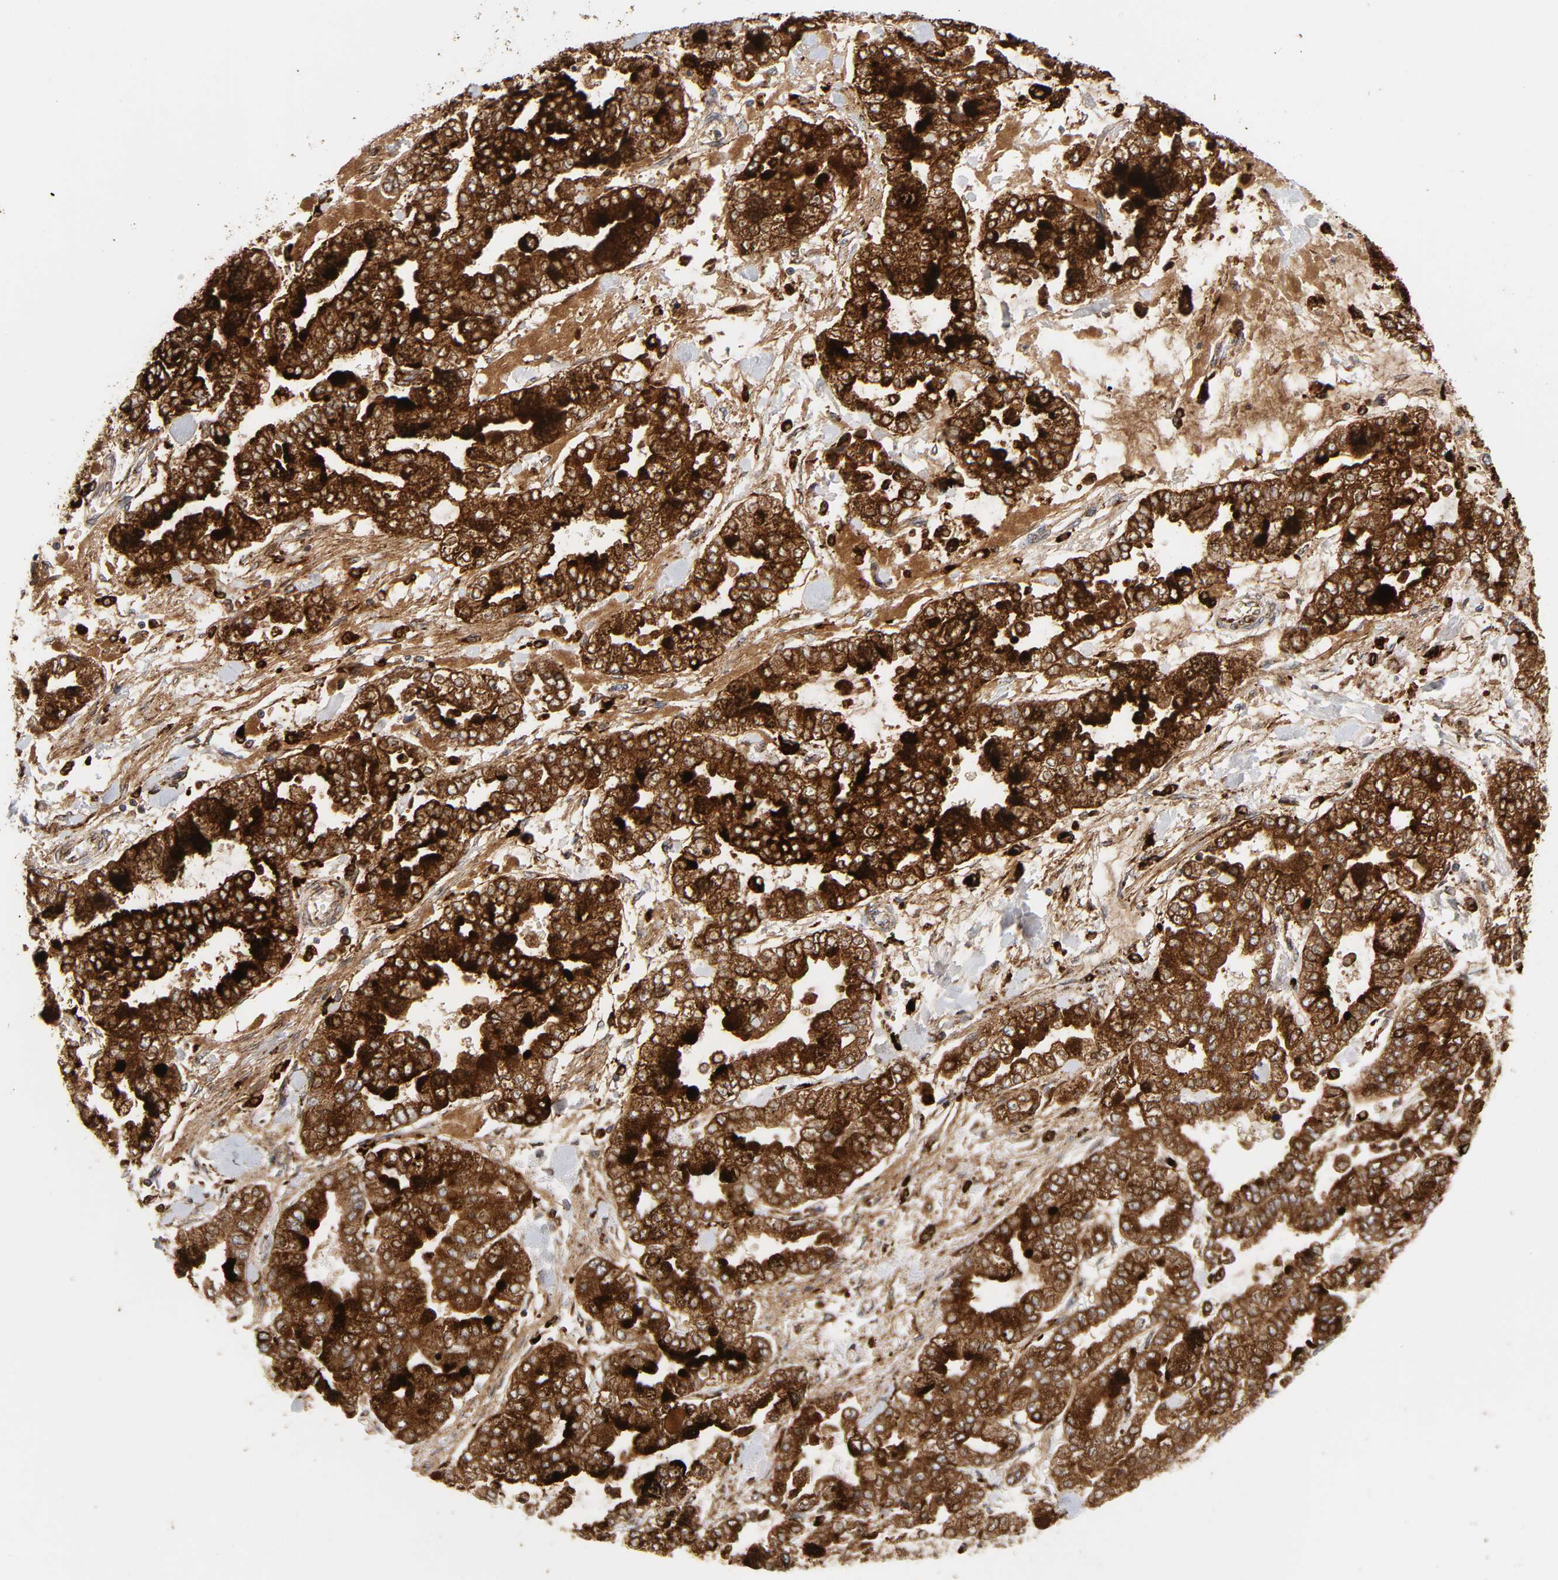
{"staining": {"intensity": "strong", "quantity": ">75%", "location": "cytoplasmic/membranous"}, "tissue": "stomach cancer", "cell_type": "Tumor cells", "image_type": "cancer", "snomed": [{"axis": "morphology", "description": "Normal tissue, NOS"}, {"axis": "morphology", "description": "Adenocarcinoma, NOS"}, {"axis": "topography", "description": "Stomach, upper"}, {"axis": "topography", "description": "Stomach"}], "caption": "Protein staining of stomach cancer (adenocarcinoma) tissue exhibits strong cytoplasmic/membranous staining in approximately >75% of tumor cells.", "gene": "PSAP", "patient": {"sex": "male", "age": 76}}